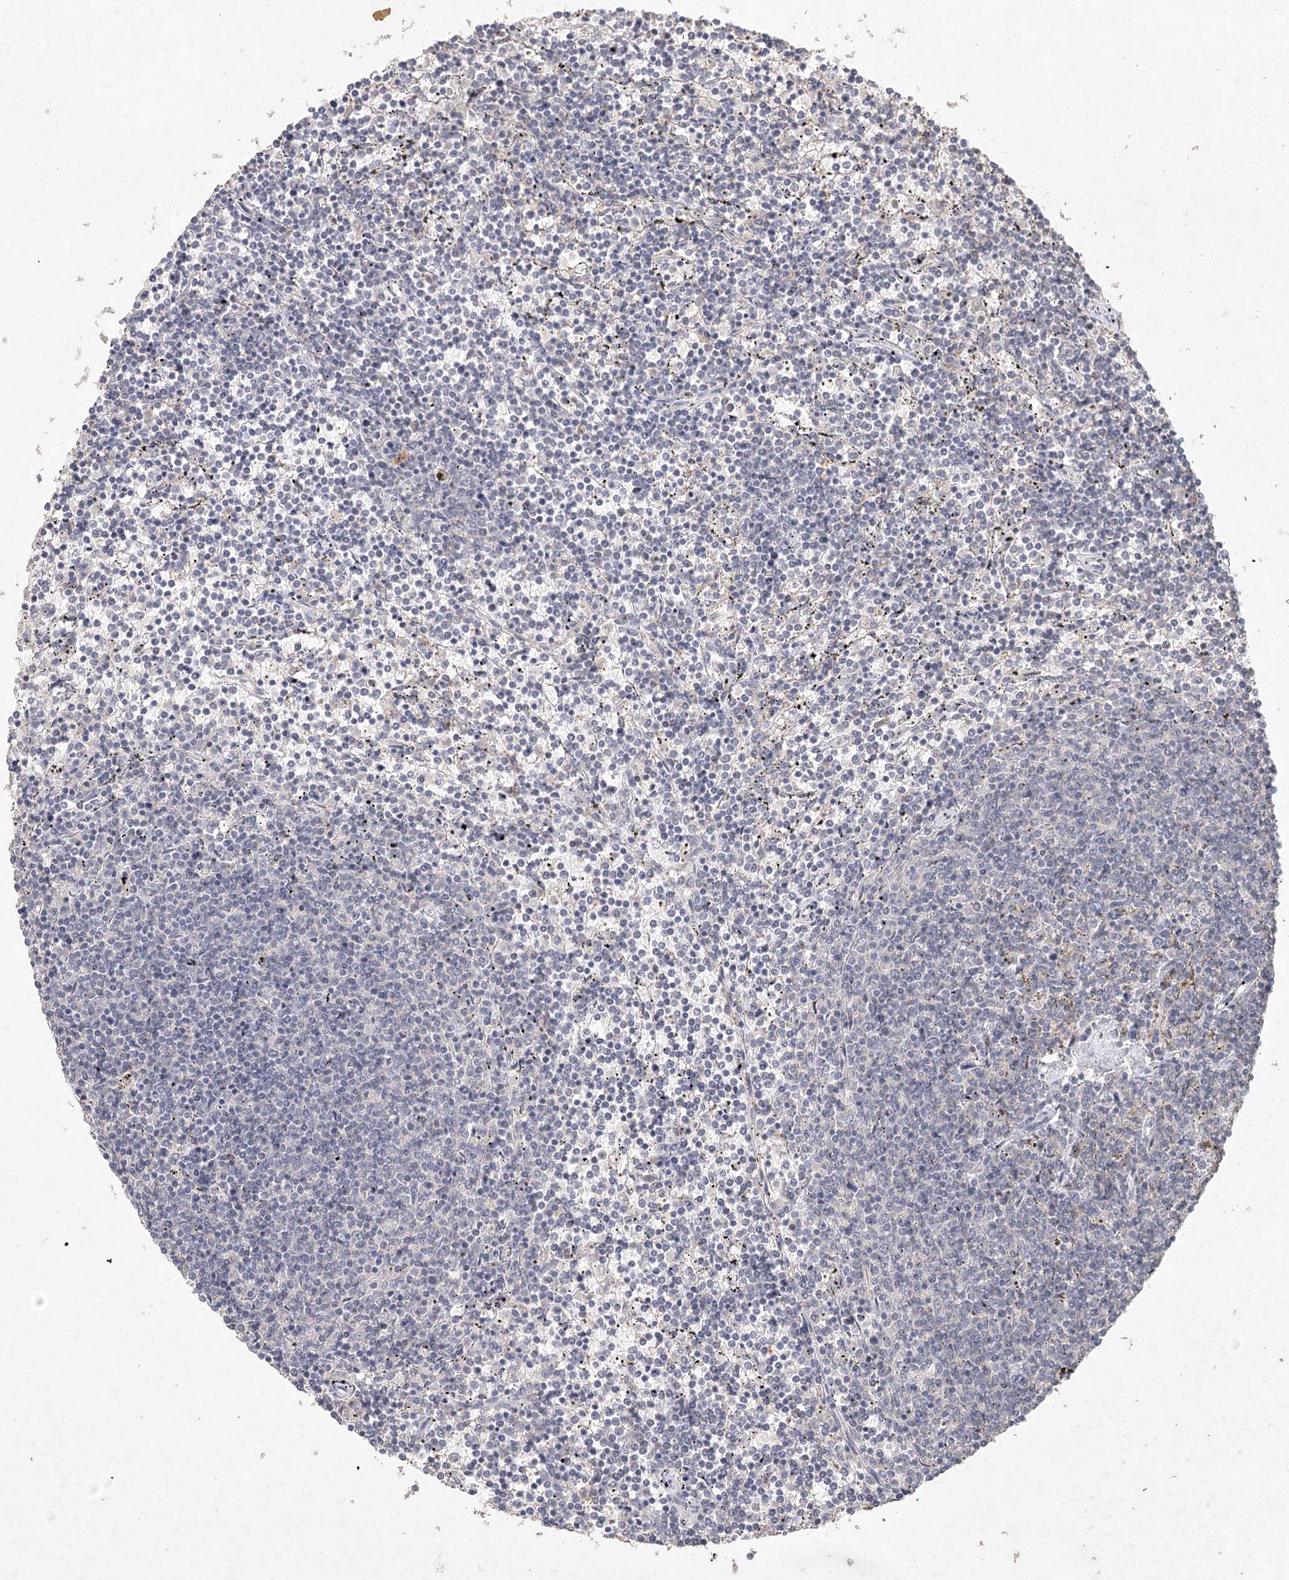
{"staining": {"intensity": "negative", "quantity": "none", "location": "none"}, "tissue": "lymphoma", "cell_type": "Tumor cells", "image_type": "cancer", "snomed": [{"axis": "morphology", "description": "Malignant lymphoma, non-Hodgkin's type, Low grade"}, {"axis": "topography", "description": "Spleen"}], "caption": "IHC image of lymphoma stained for a protein (brown), which displays no staining in tumor cells.", "gene": "ARSI", "patient": {"sex": "female", "age": 50}}